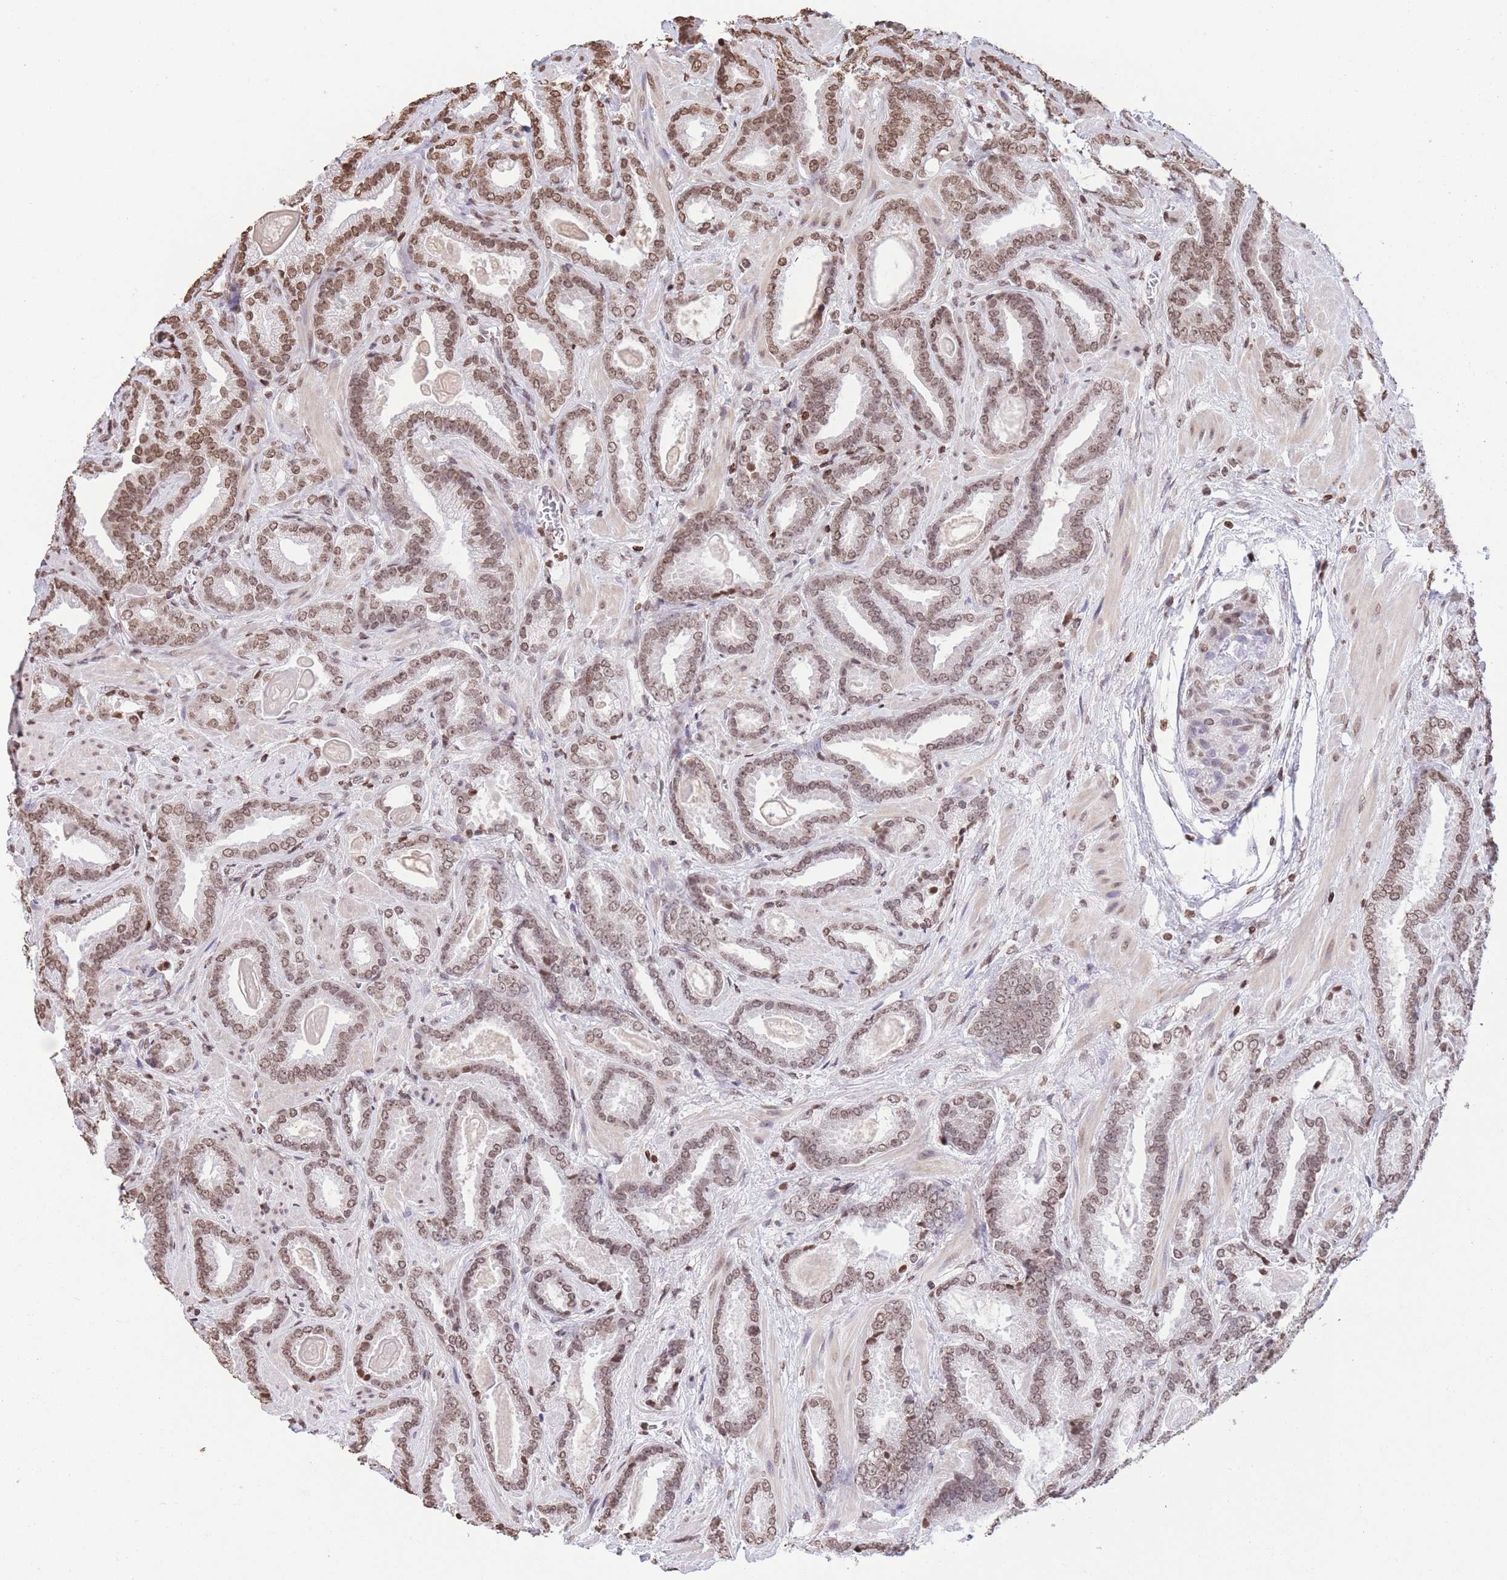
{"staining": {"intensity": "moderate", "quantity": ">75%", "location": "nuclear"}, "tissue": "prostate cancer", "cell_type": "Tumor cells", "image_type": "cancer", "snomed": [{"axis": "morphology", "description": "Adenocarcinoma, Low grade"}, {"axis": "topography", "description": "Prostate"}], "caption": "Protein staining reveals moderate nuclear staining in about >75% of tumor cells in low-grade adenocarcinoma (prostate). (Brightfield microscopy of DAB IHC at high magnification).", "gene": "H2BC11", "patient": {"sex": "male", "age": 62}}